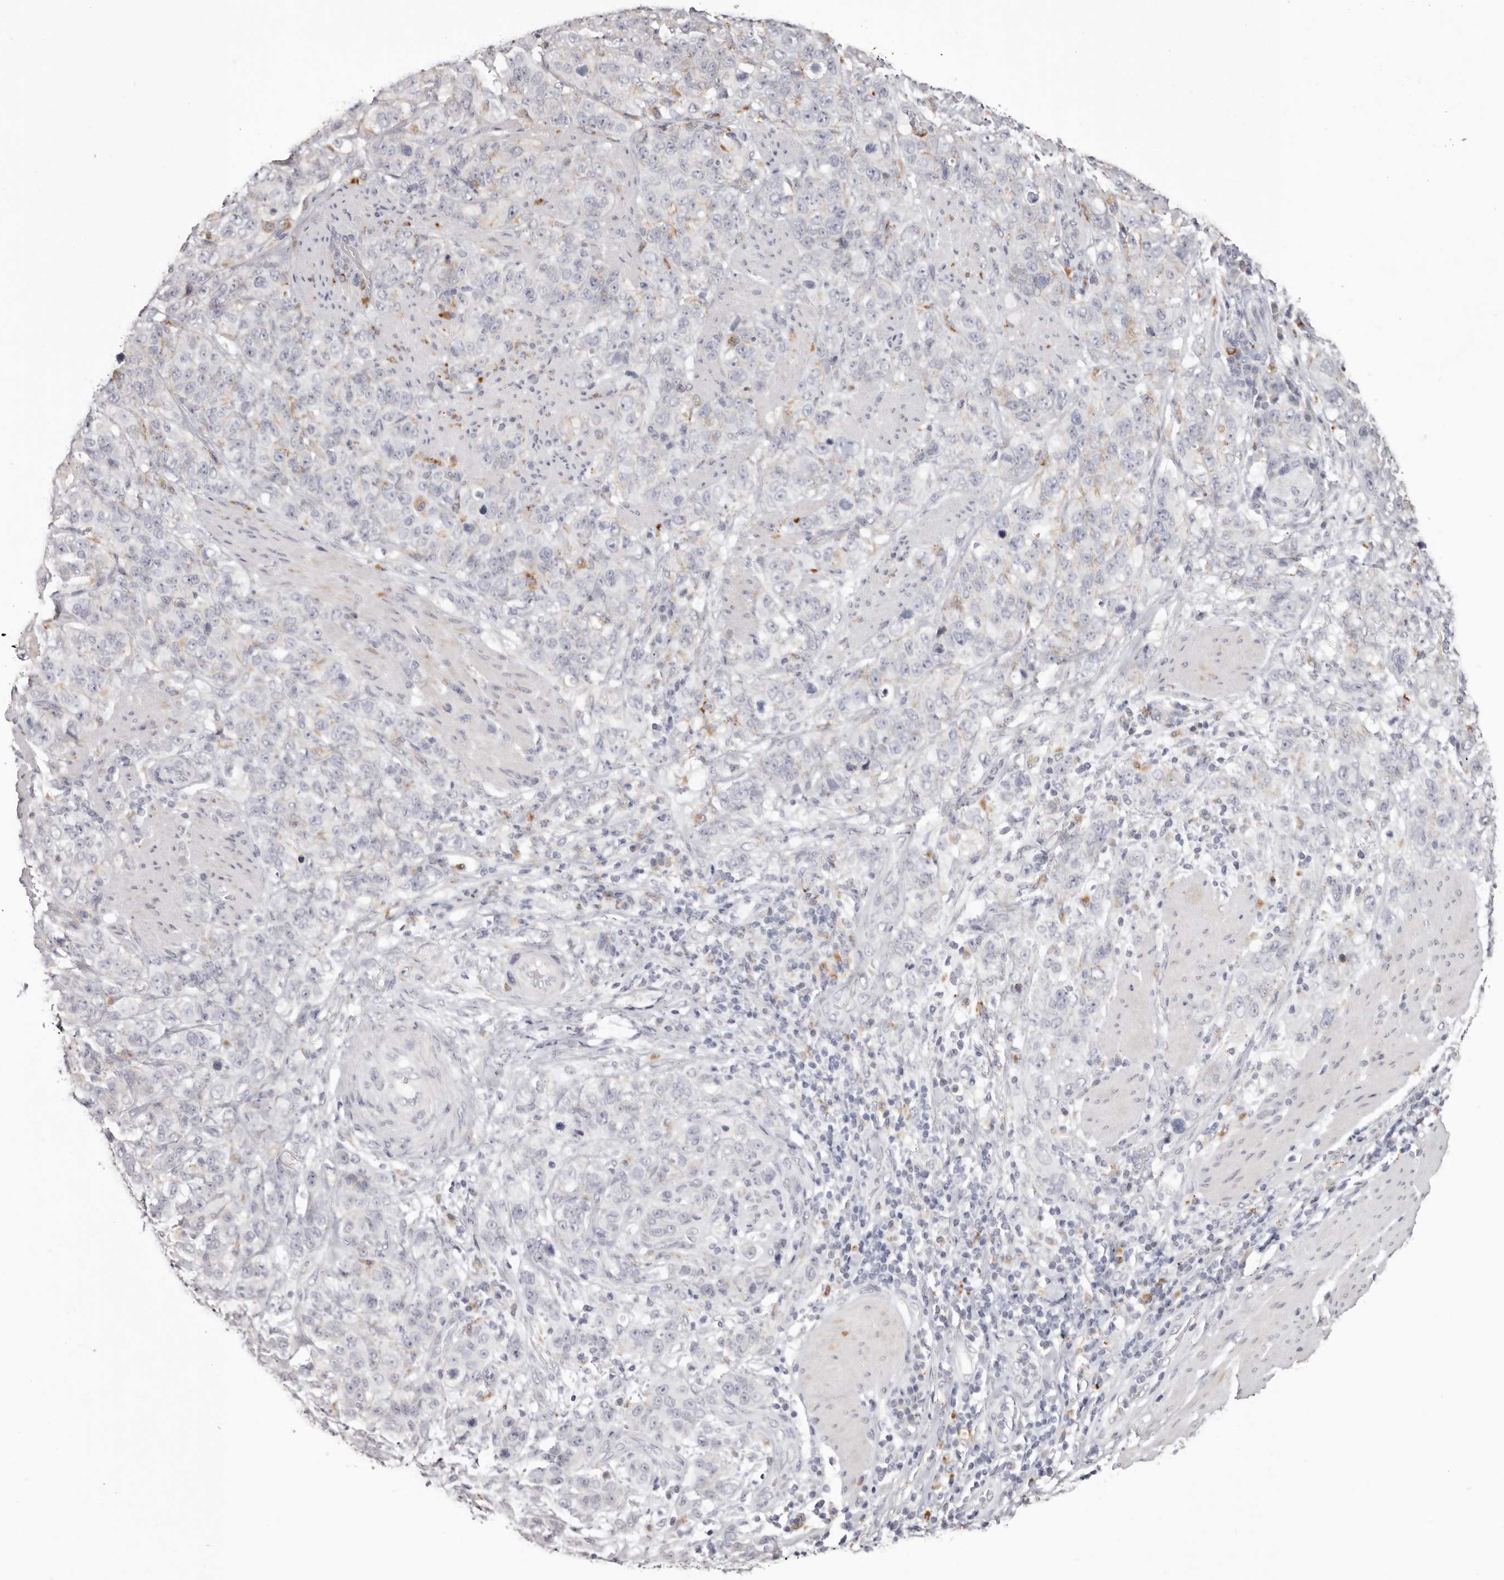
{"staining": {"intensity": "negative", "quantity": "none", "location": "none"}, "tissue": "stomach cancer", "cell_type": "Tumor cells", "image_type": "cancer", "snomed": [{"axis": "morphology", "description": "Adenocarcinoma, NOS"}, {"axis": "topography", "description": "Stomach"}], "caption": "DAB immunohistochemical staining of stomach cancer (adenocarcinoma) displays no significant expression in tumor cells.", "gene": "PCDHB6", "patient": {"sex": "male", "age": 48}}